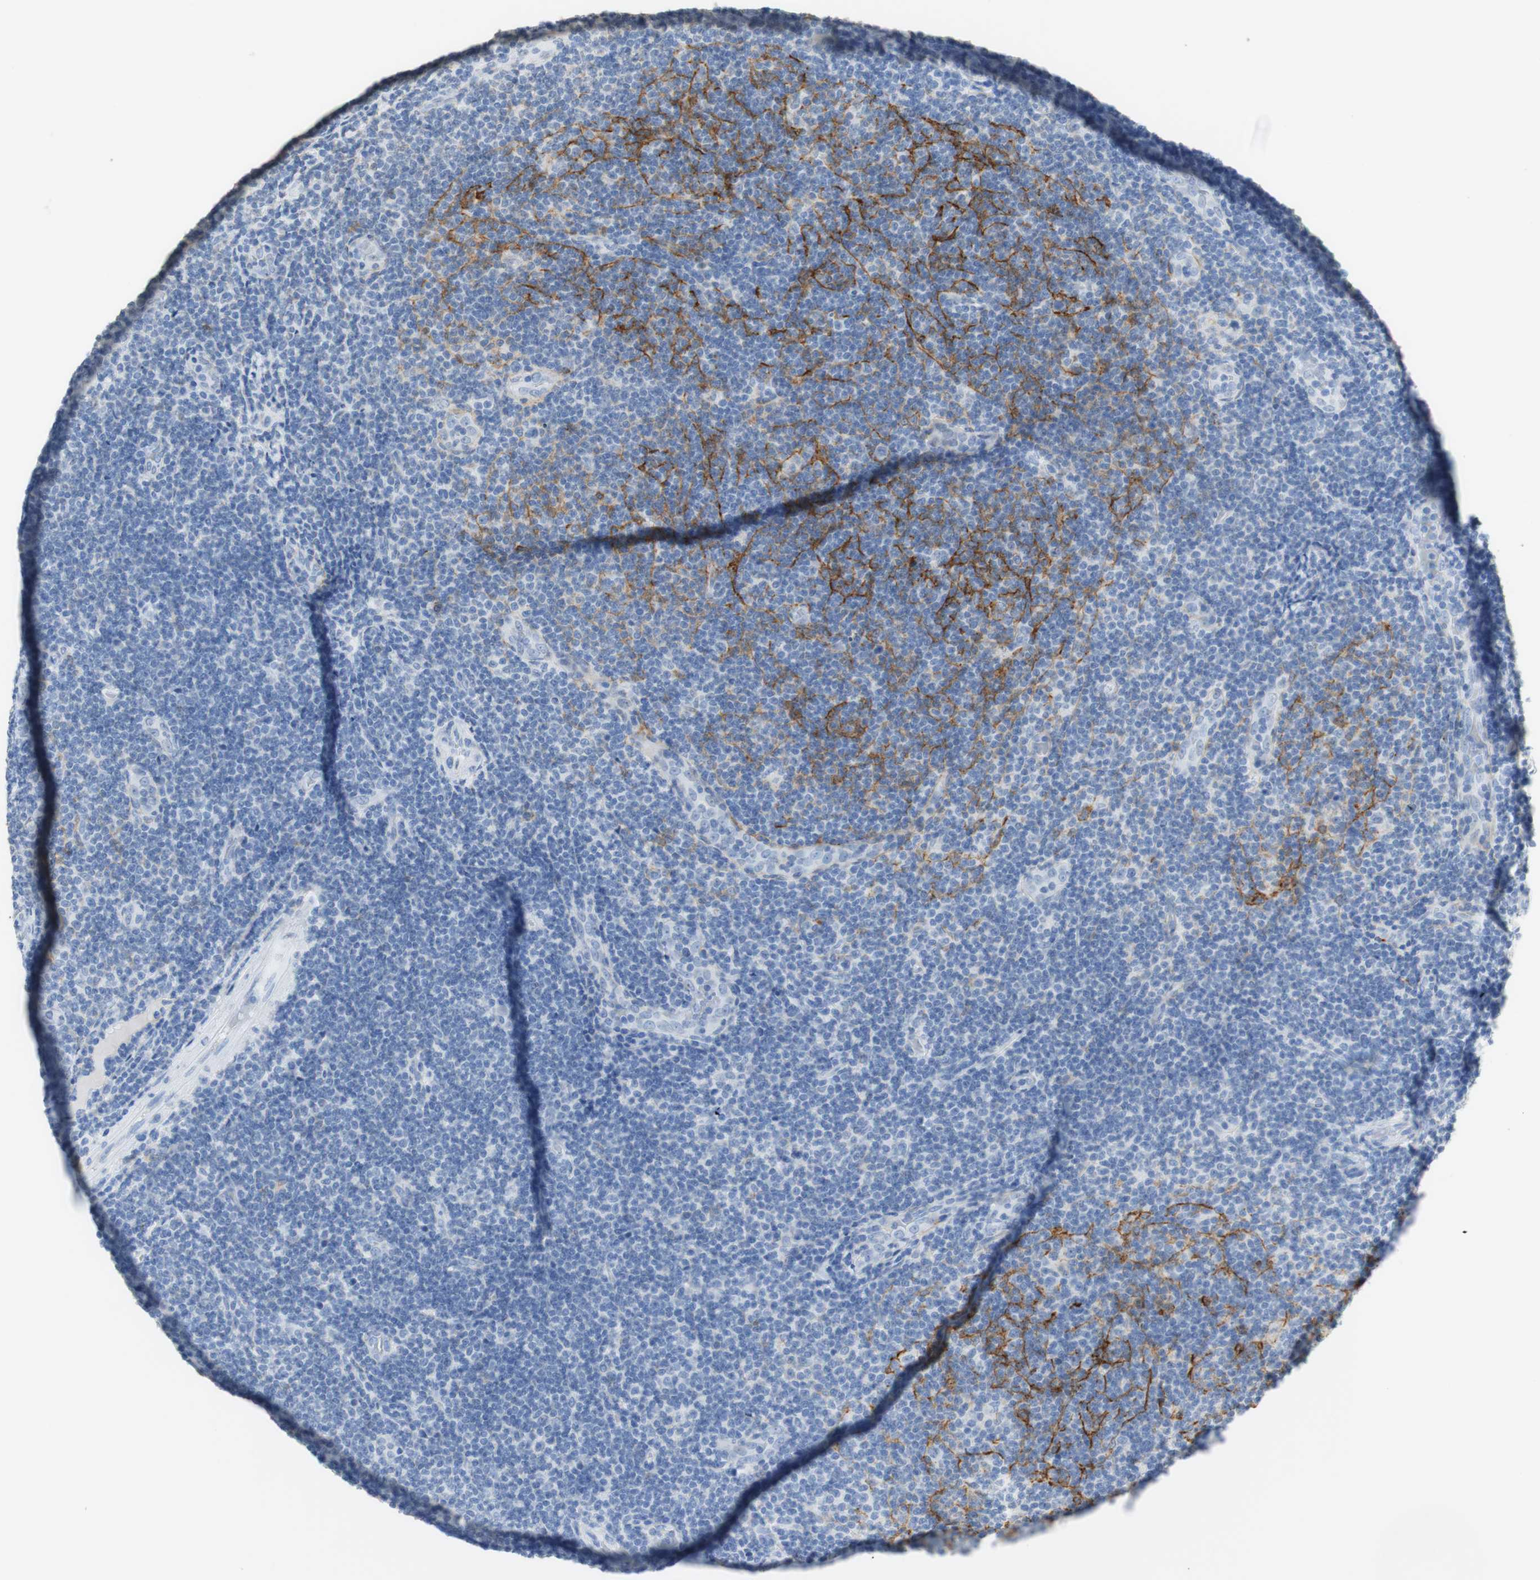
{"staining": {"intensity": "negative", "quantity": "none", "location": "none"}, "tissue": "lymphoma", "cell_type": "Tumor cells", "image_type": "cancer", "snomed": [{"axis": "morphology", "description": "Malignant lymphoma, non-Hodgkin's type, Low grade"}, {"axis": "topography", "description": "Lymph node"}], "caption": "This is an immunohistochemistry photomicrograph of malignant lymphoma, non-Hodgkin's type (low-grade). There is no expression in tumor cells.", "gene": "L1CAM", "patient": {"sex": "male", "age": 83}}